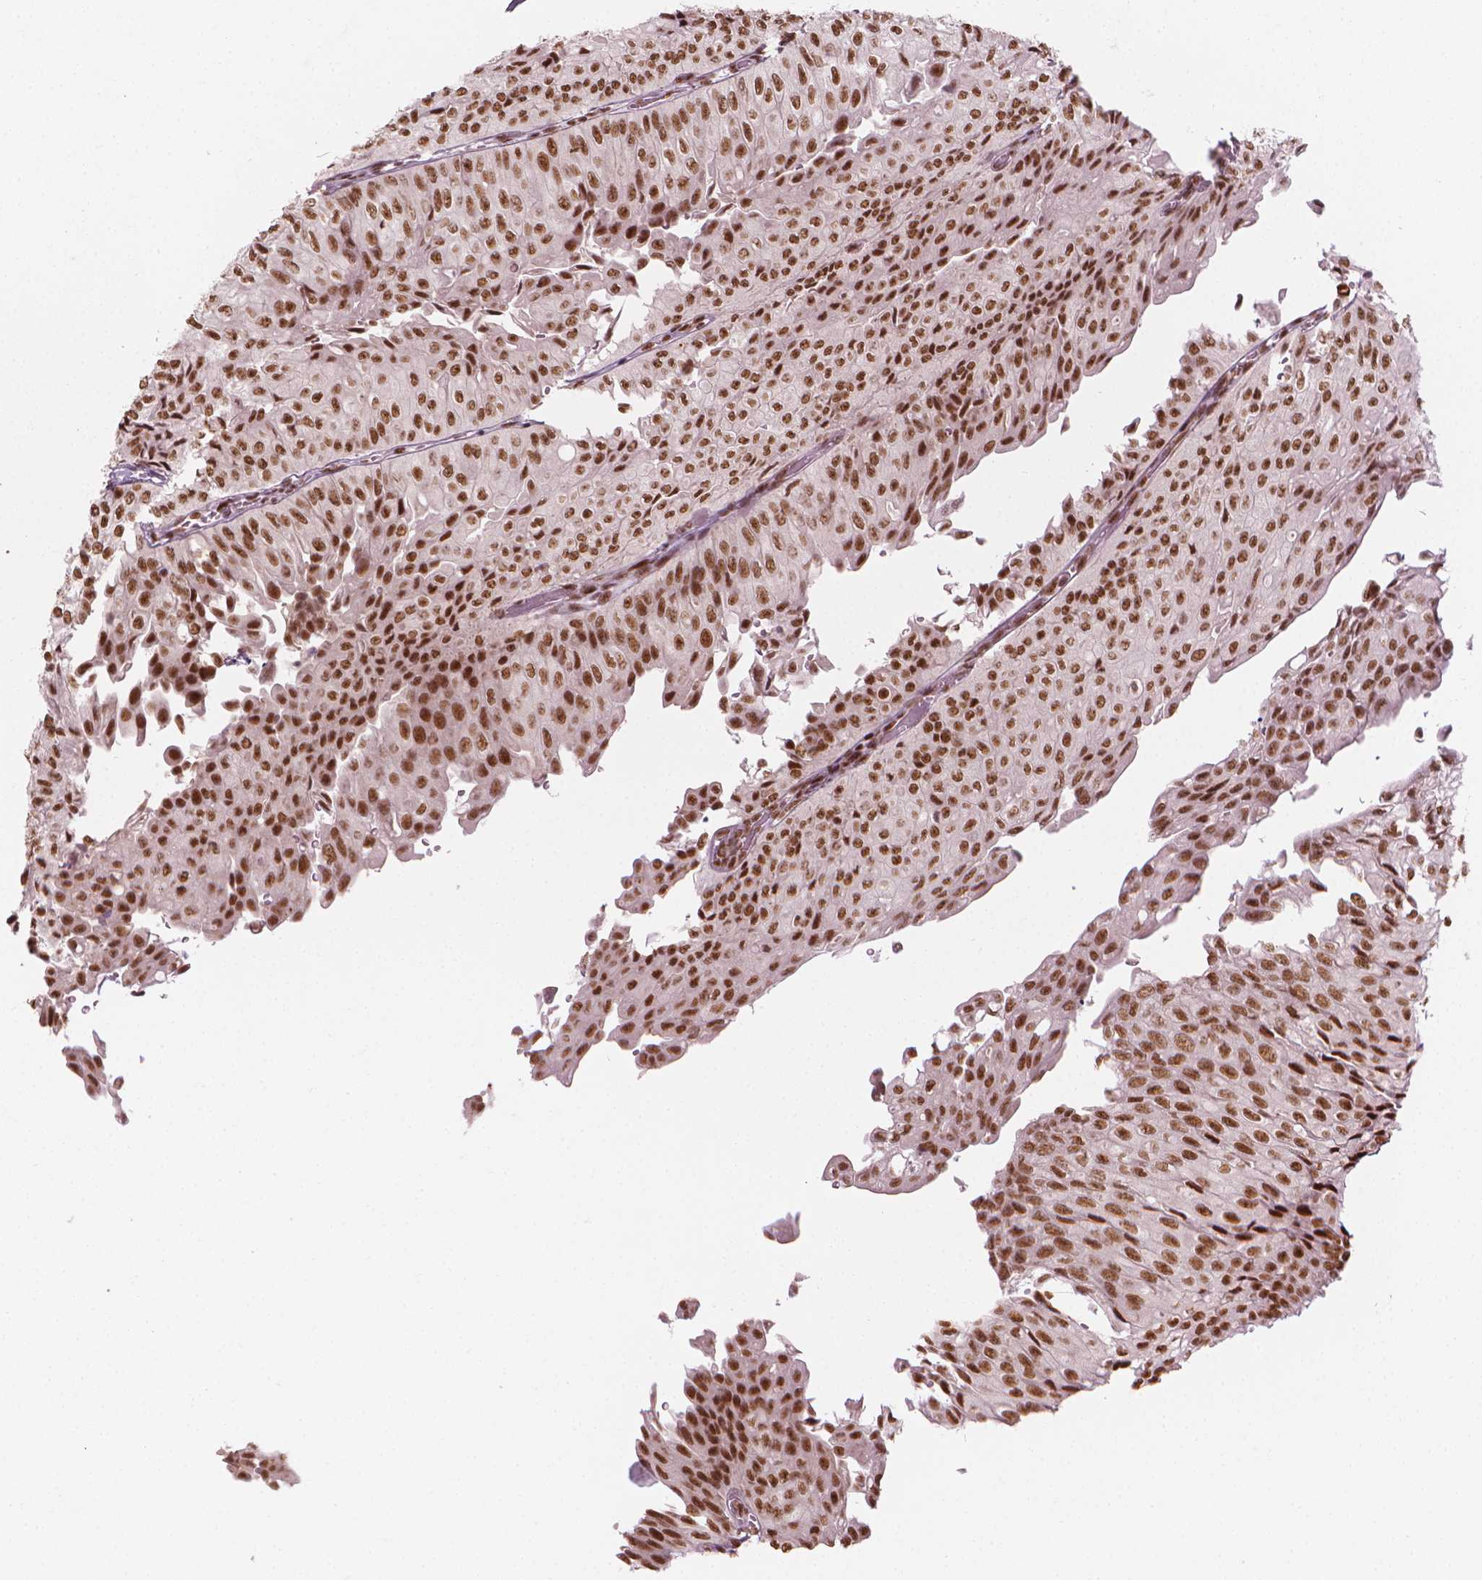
{"staining": {"intensity": "strong", "quantity": ">75%", "location": "nuclear"}, "tissue": "urothelial cancer", "cell_type": "Tumor cells", "image_type": "cancer", "snomed": [{"axis": "morphology", "description": "Urothelial carcinoma, NOS"}, {"axis": "topography", "description": "Urinary bladder"}], "caption": "Urothelial cancer tissue exhibits strong nuclear positivity in approximately >75% of tumor cells, visualized by immunohistochemistry. Nuclei are stained in blue.", "gene": "ELF2", "patient": {"sex": "male", "age": 62}}